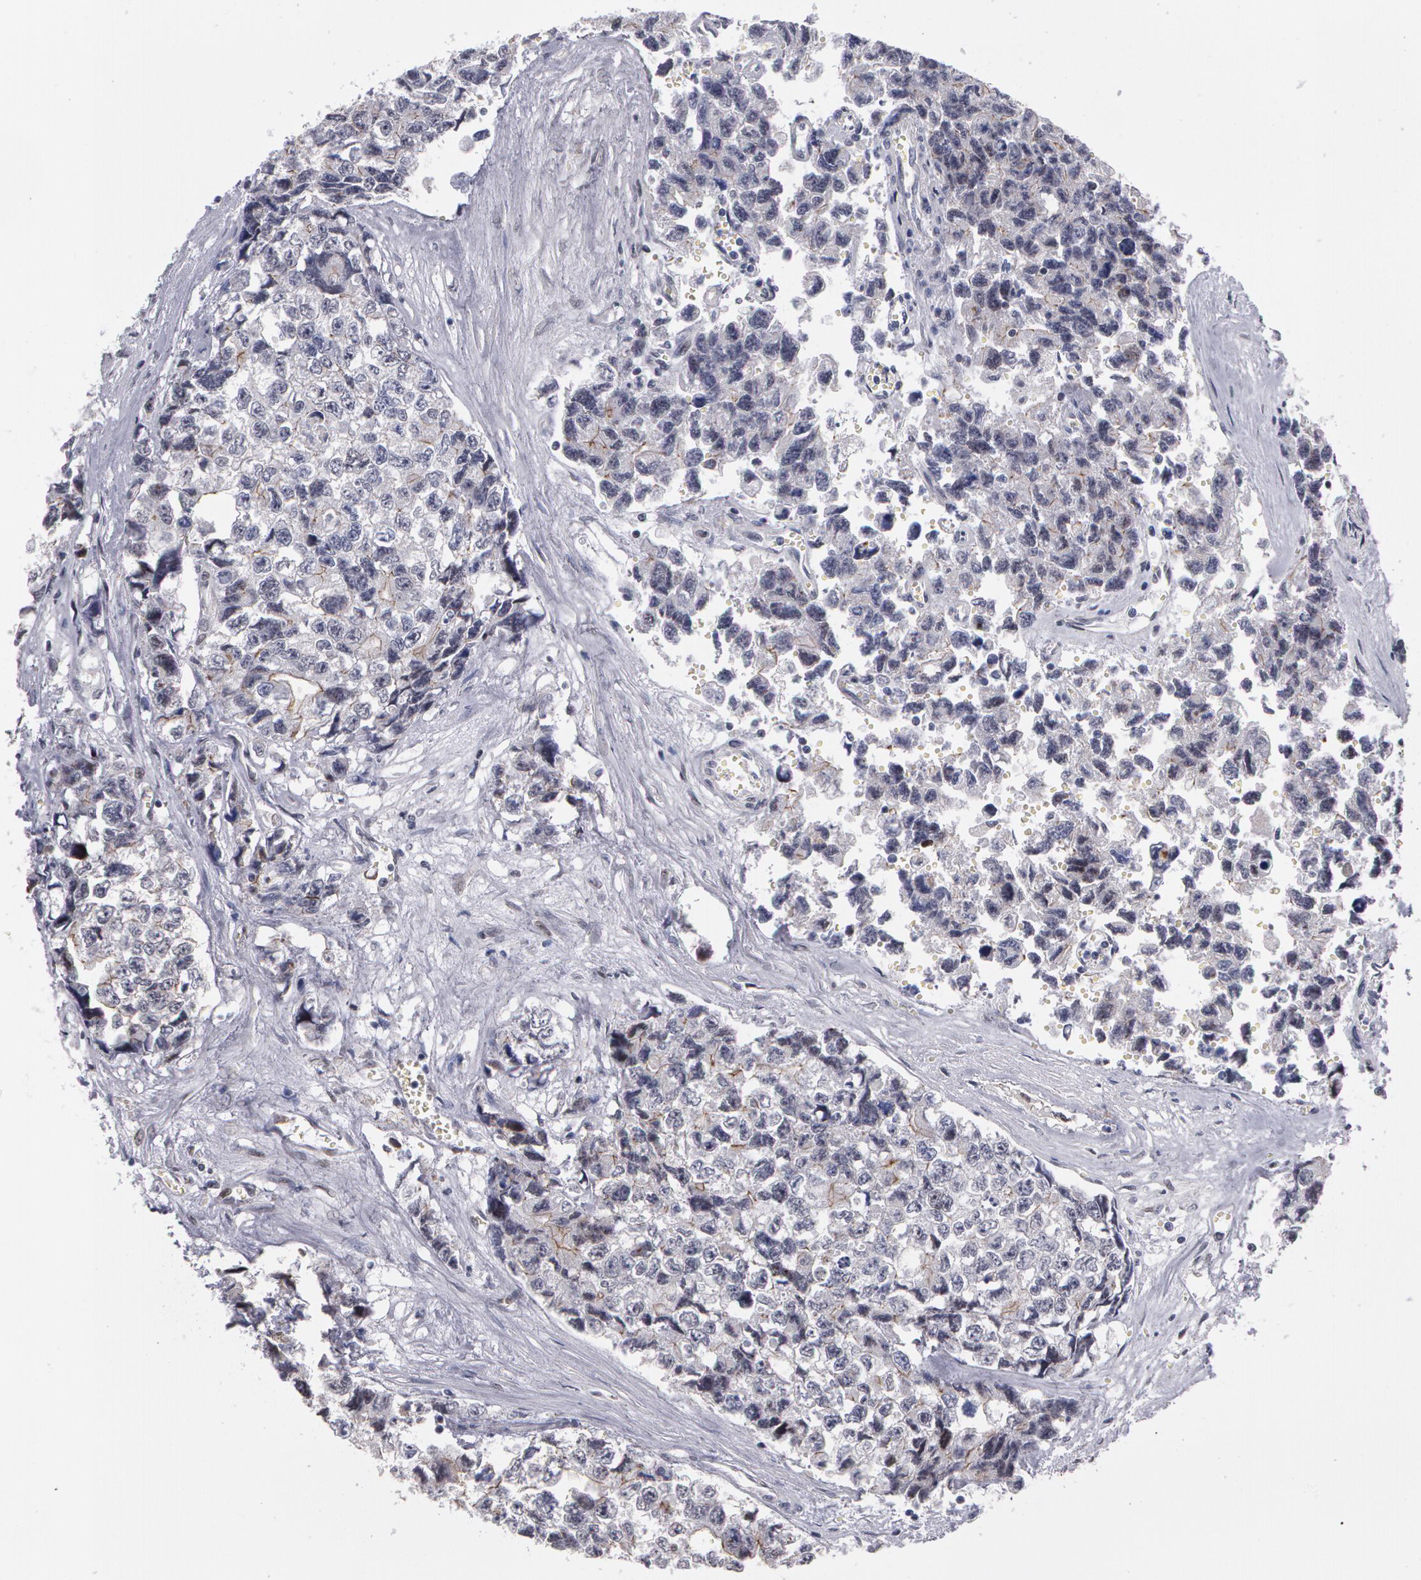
{"staining": {"intensity": "negative", "quantity": "none", "location": "none"}, "tissue": "testis cancer", "cell_type": "Tumor cells", "image_type": "cancer", "snomed": [{"axis": "morphology", "description": "Carcinoma, Embryonal, NOS"}, {"axis": "topography", "description": "Testis"}], "caption": "High power microscopy micrograph of an IHC micrograph of testis embryonal carcinoma, revealing no significant staining in tumor cells.", "gene": "PRICKLE1", "patient": {"sex": "male", "age": 31}}